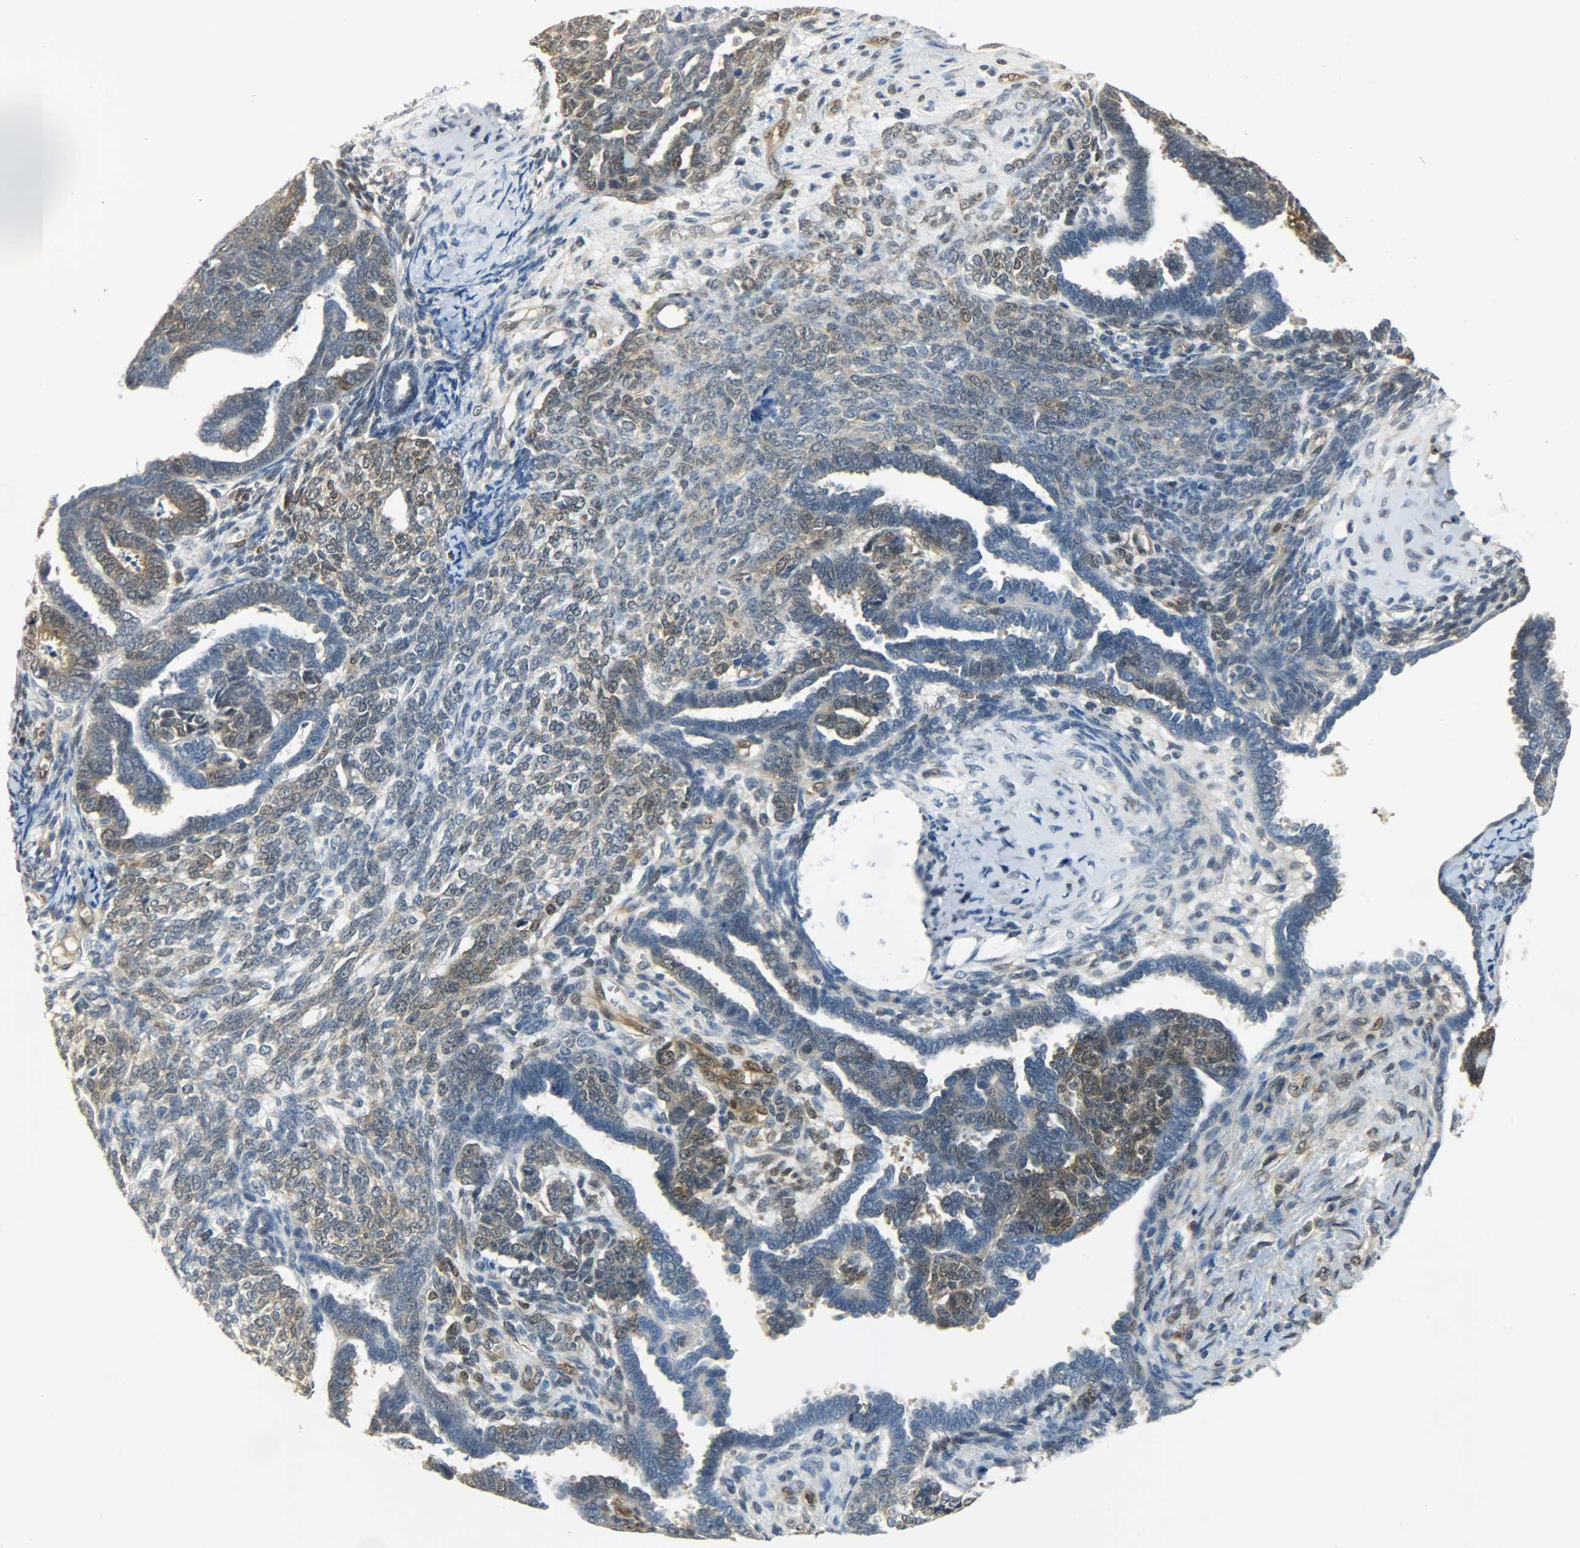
{"staining": {"intensity": "strong", "quantity": "25%-75%", "location": "cytoplasmic/membranous,nuclear"}, "tissue": "endometrial cancer", "cell_type": "Tumor cells", "image_type": "cancer", "snomed": [{"axis": "morphology", "description": "Neoplasm, malignant, NOS"}, {"axis": "topography", "description": "Endometrium"}], "caption": "Protein positivity by IHC demonstrates strong cytoplasmic/membranous and nuclear staining in about 25%-75% of tumor cells in endometrial neoplasm (malignant). Immunohistochemistry (ihc) stains the protein of interest in brown and the nuclei are stained blue.", "gene": "EIF4EBP1", "patient": {"sex": "female", "age": 74}}